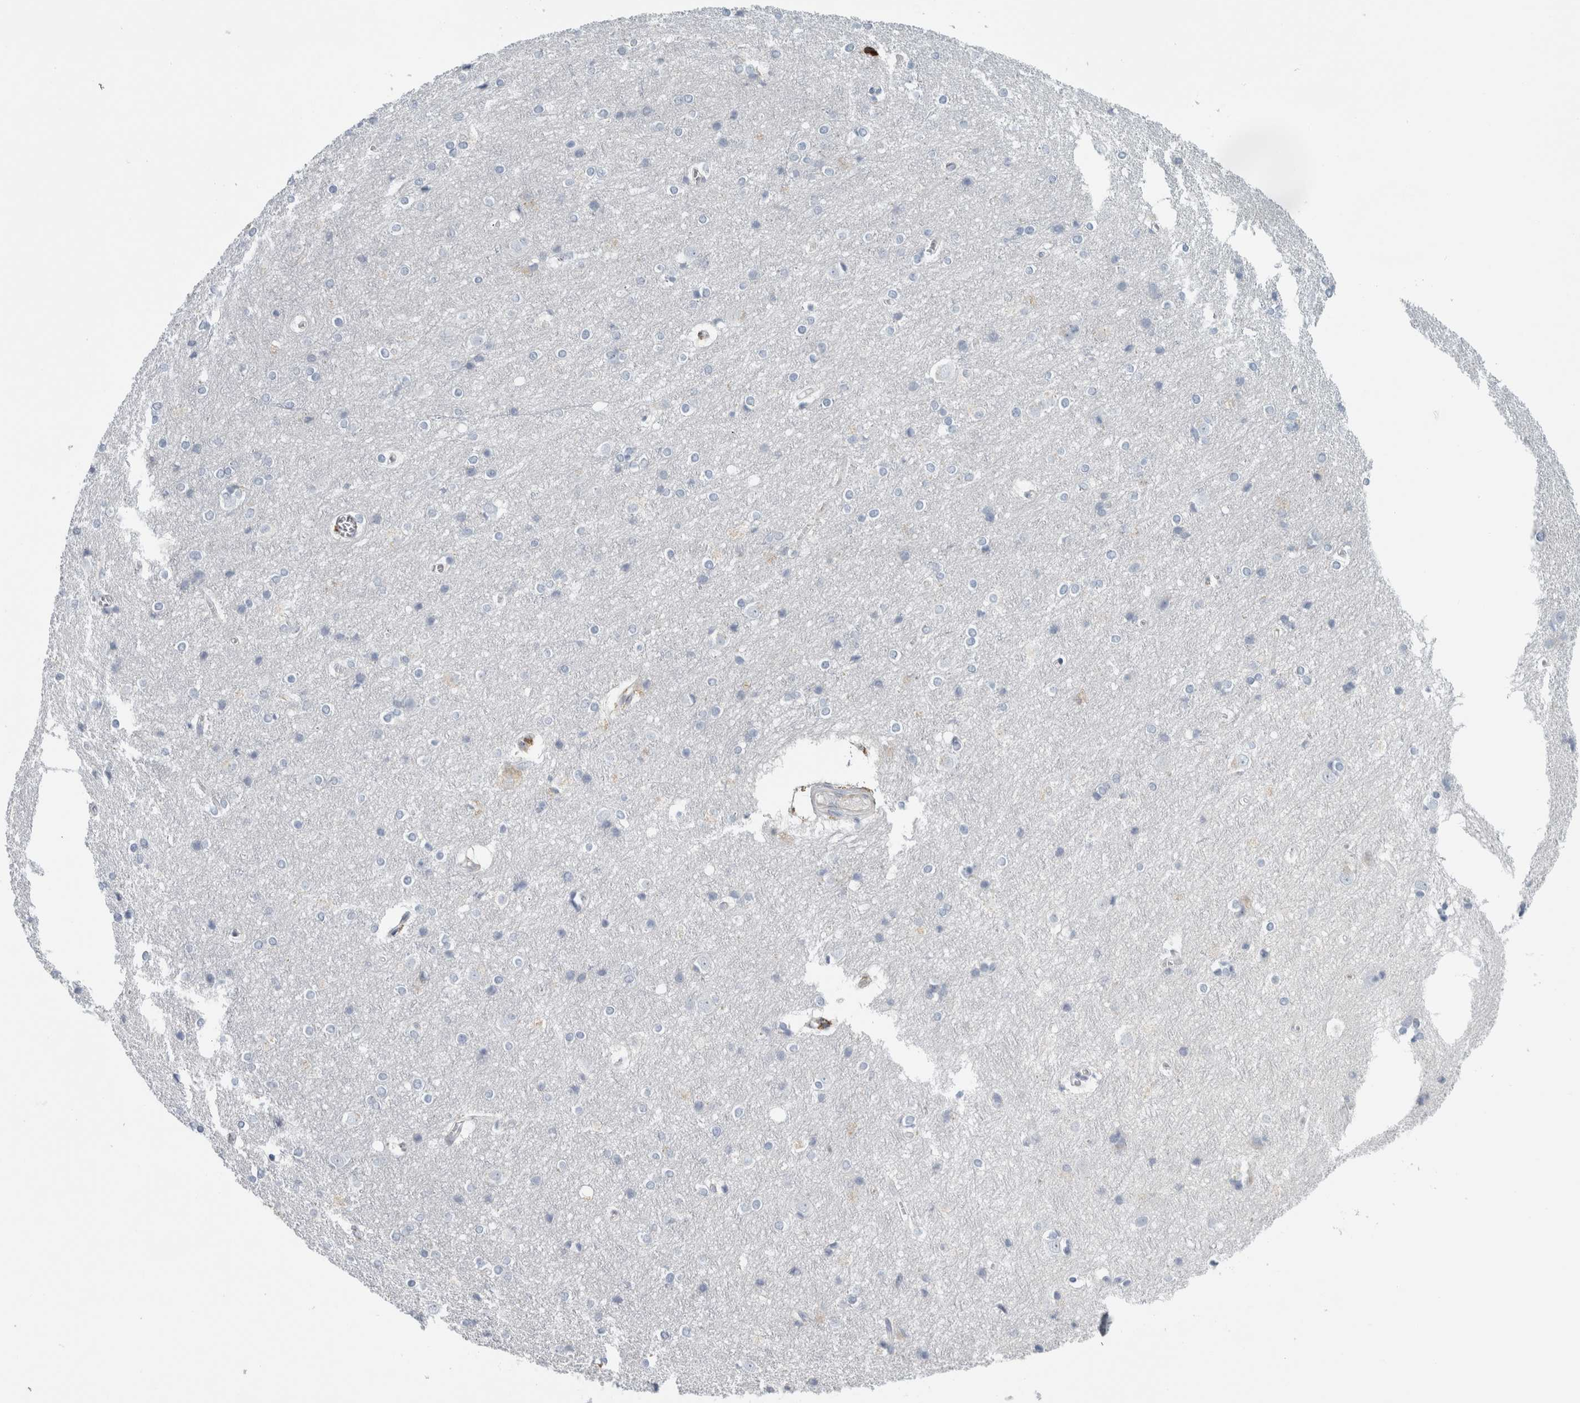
{"staining": {"intensity": "negative", "quantity": "none", "location": "none"}, "tissue": "cerebral cortex", "cell_type": "Endothelial cells", "image_type": "normal", "snomed": [{"axis": "morphology", "description": "Normal tissue, NOS"}, {"axis": "topography", "description": "Cerebral cortex"}], "caption": "IHC of benign human cerebral cortex exhibits no staining in endothelial cells. (DAB (3,3'-diaminobenzidine) immunohistochemistry (IHC), high magnification).", "gene": "B3GNT3", "patient": {"sex": "male", "age": 54}}